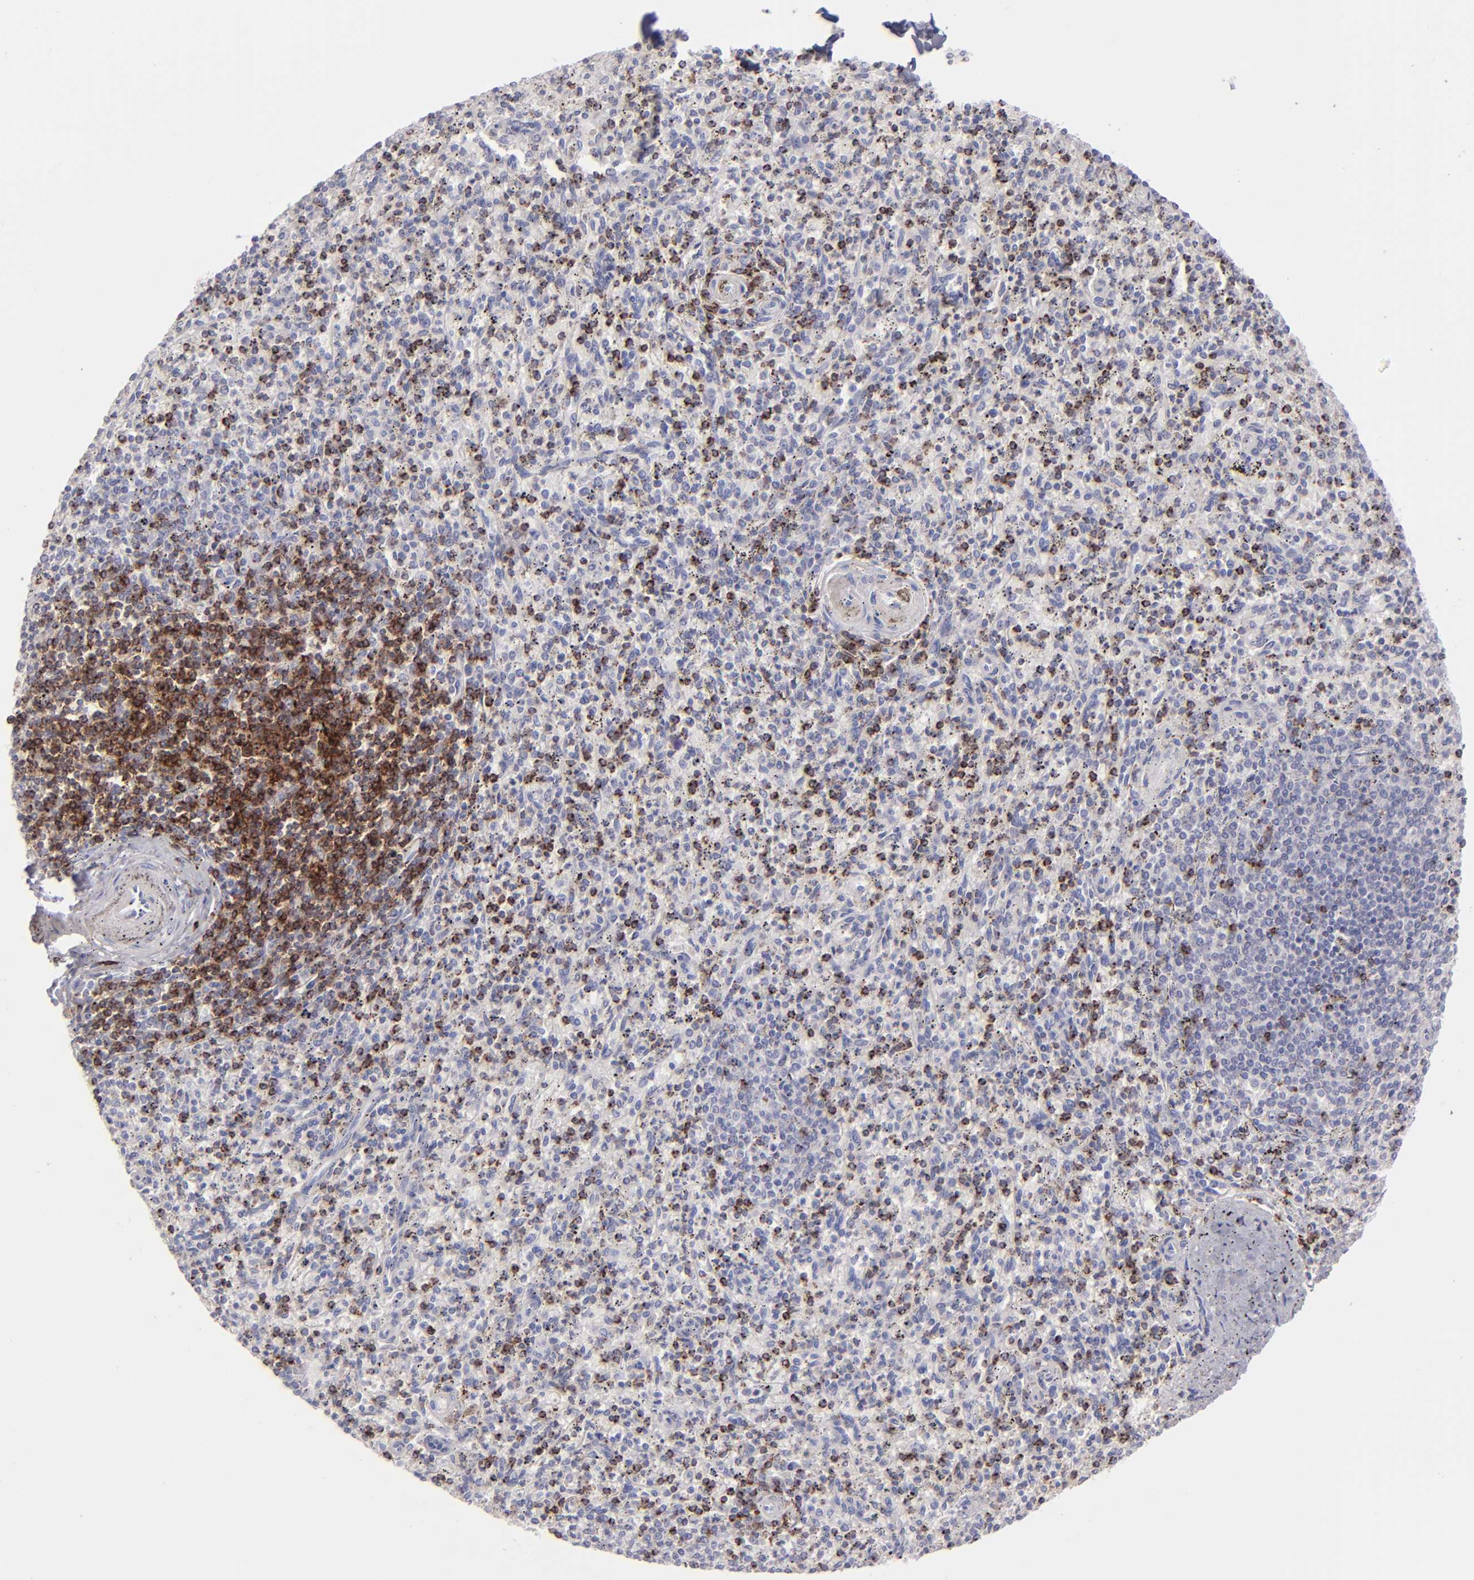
{"staining": {"intensity": "strong", "quantity": "<25%", "location": "cytoplasmic/membranous"}, "tissue": "spleen", "cell_type": "Cells in red pulp", "image_type": "normal", "snomed": [{"axis": "morphology", "description": "Normal tissue, NOS"}, {"axis": "topography", "description": "Spleen"}], "caption": "Immunohistochemistry (IHC) of normal spleen demonstrates medium levels of strong cytoplasmic/membranous staining in approximately <25% of cells in red pulp. Immunohistochemistry stains the protein in brown and the nuclei are stained blue.", "gene": "CD2", "patient": {"sex": "male", "age": 72}}